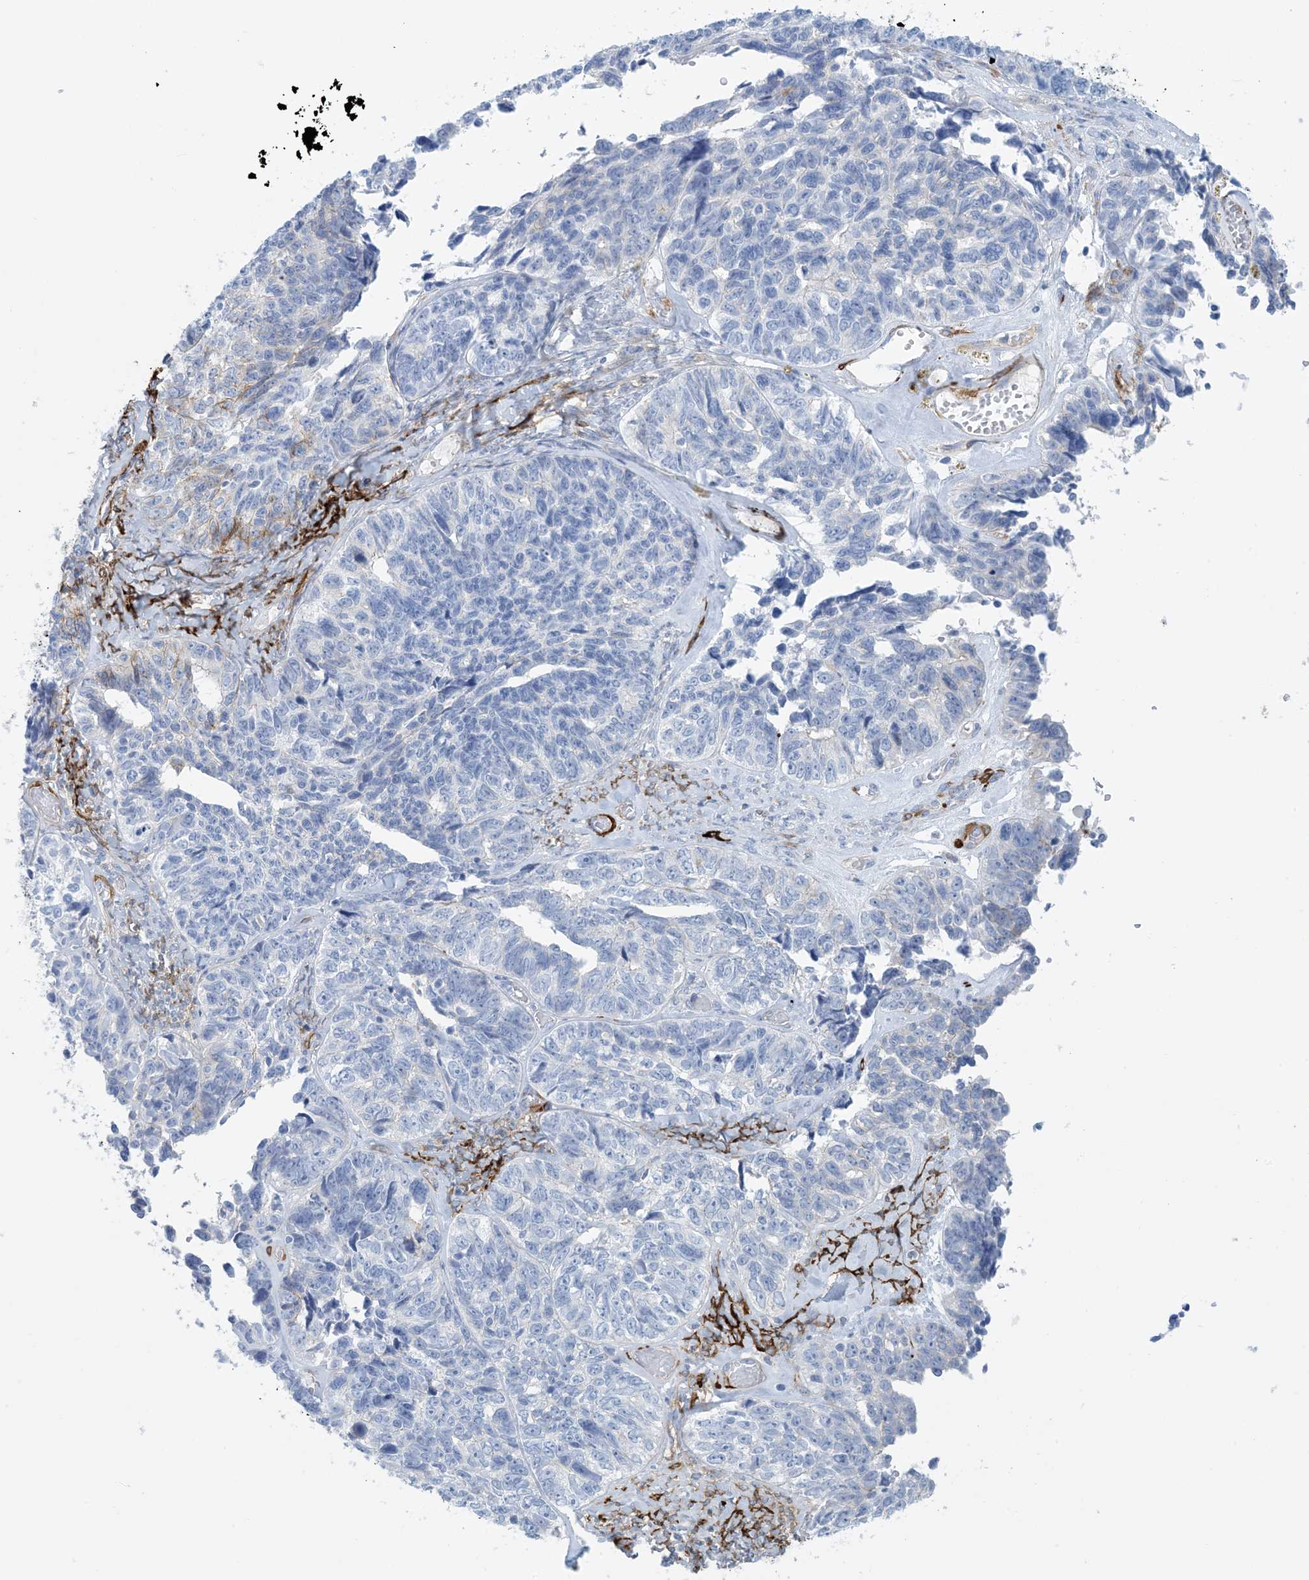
{"staining": {"intensity": "negative", "quantity": "none", "location": "none"}, "tissue": "ovarian cancer", "cell_type": "Tumor cells", "image_type": "cancer", "snomed": [{"axis": "morphology", "description": "Cystadenocarcinoma, serous, NOS"}, {"axis": "topography", "description": "Ovary"}], "caption": "The image reveals no significant positivity in tumor cells of ovarian cancer (serous cystadenocarcinoma).", "gene": "SHANK1", "patient": {"sex": "female", "age": 79}}